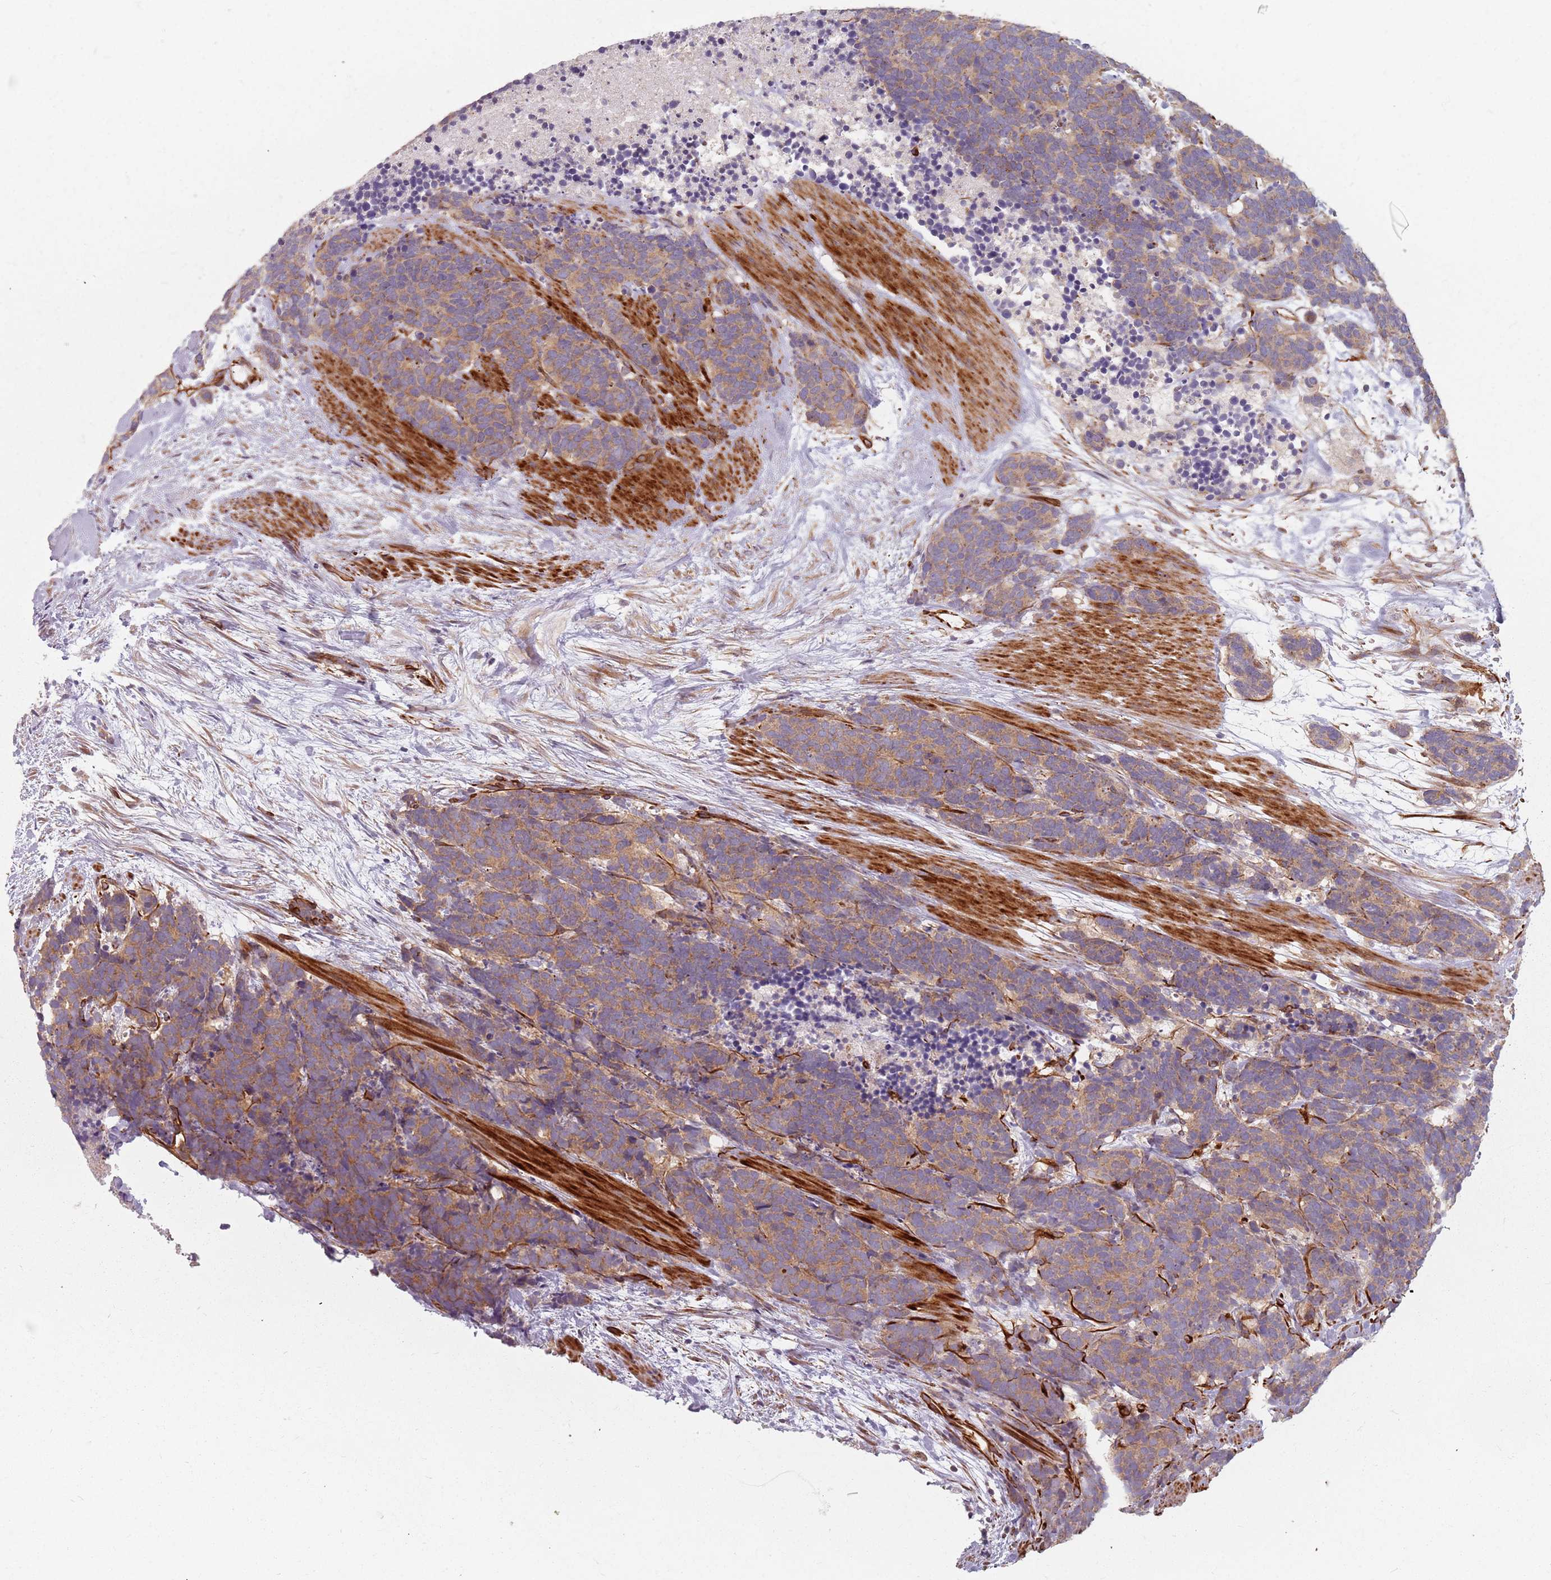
{"staining": {"intensity": "moderate", "quantity": ">75%", "location": "cytoplasmic/membranous"}, "tissue": "carcinoid", "cell_type": "Tumor cells", "image_type": "cancer", "snomed": [{"axis": "morphology", "description": "Carcinoma, NOS"}, {"axis": "morphology", "description": "Carcinoid, malignant, NOS"}, {"axis": "topography", "description": "Prostate"}], "caption": "The photomicrograph shows immunohistochemical staining of carcinoma. There is moderate cytoplasmic/membranous expression is appreciated in about >75% of tumor cells.", "gene": "GAS2L3", "patient": {"sex": "male", "age": 57}}